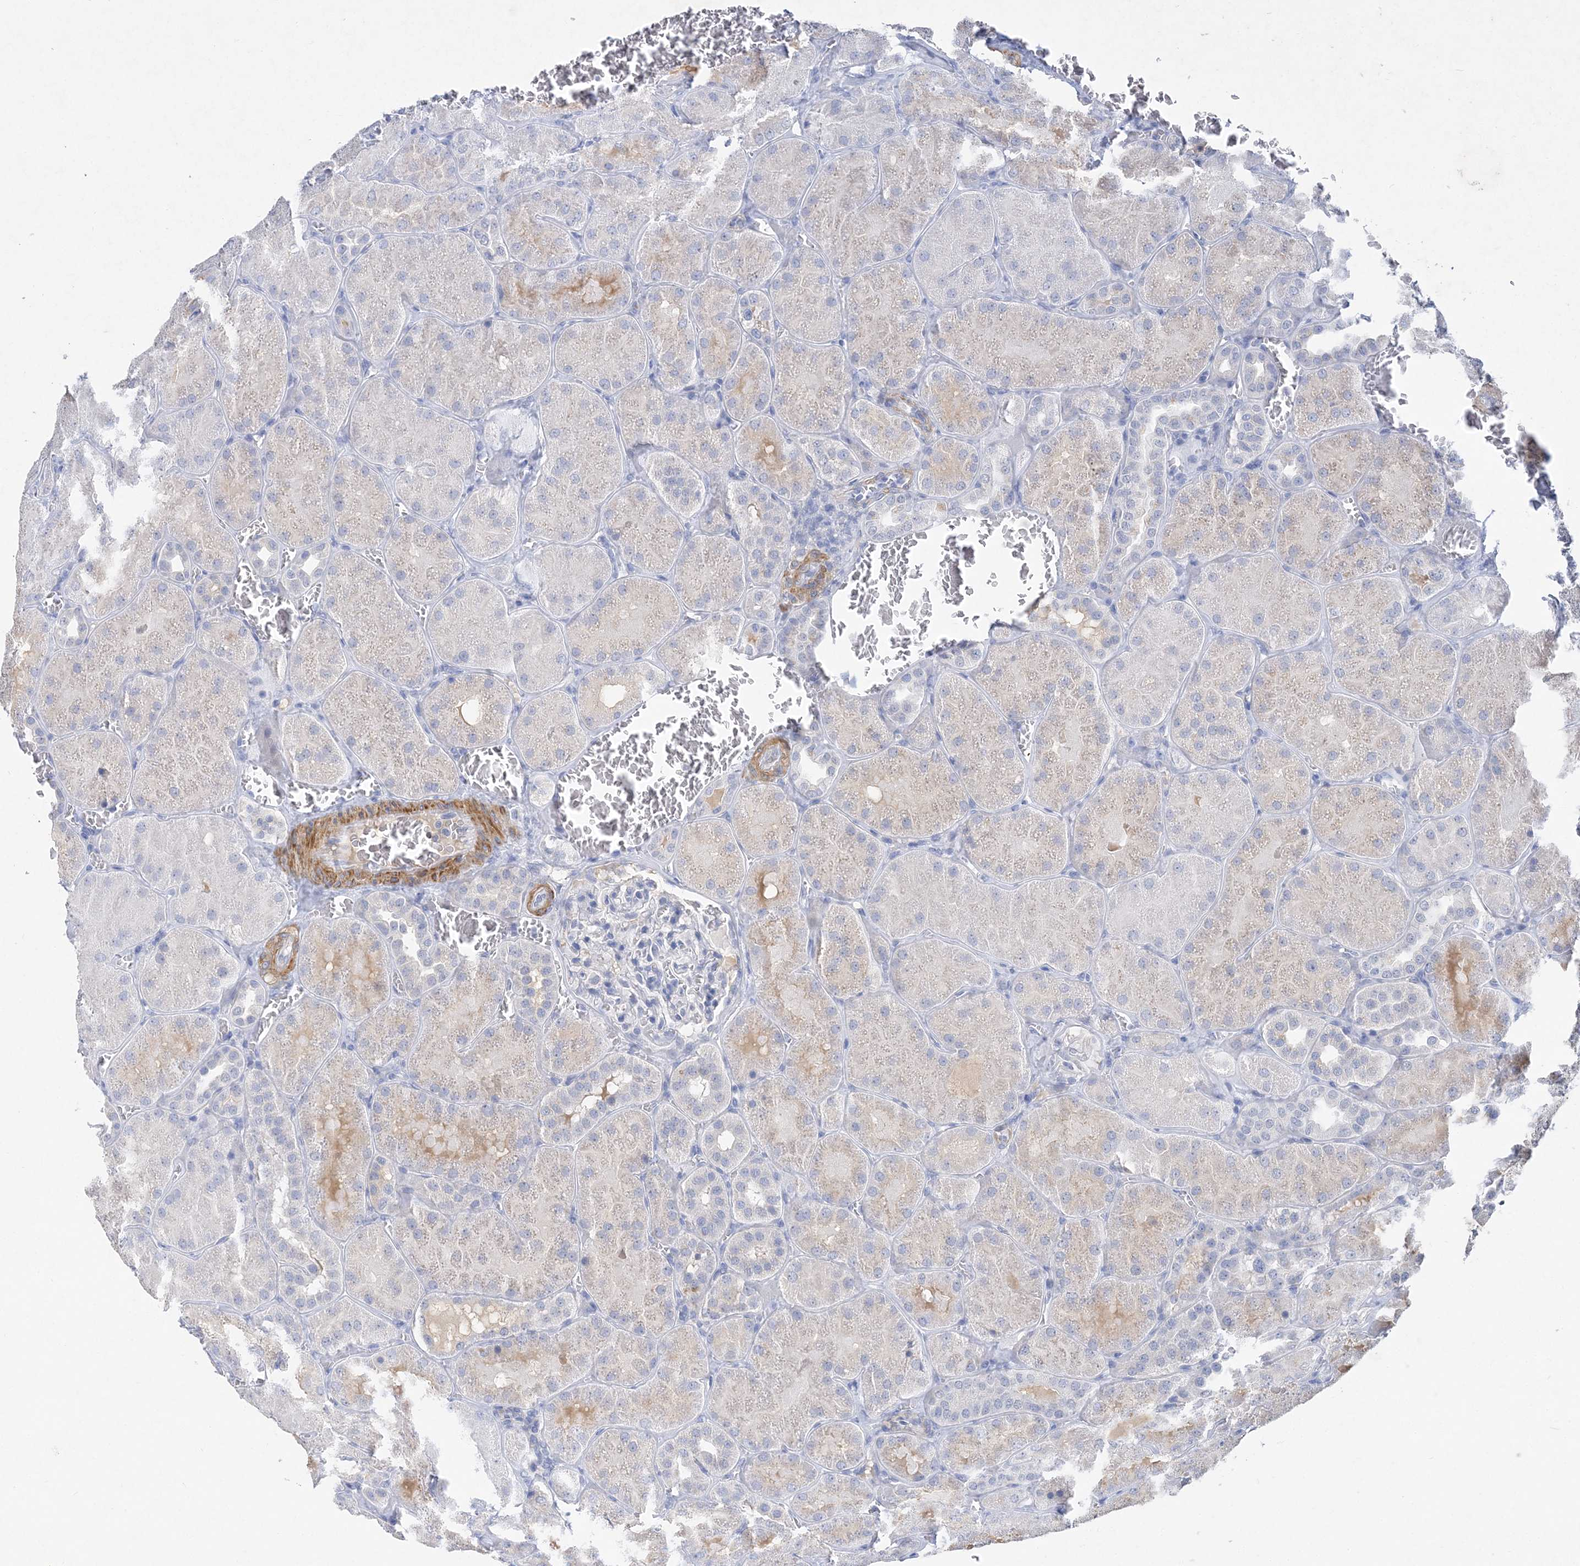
{"staining": {"intensity": "negative", "quantity": "none", "location": "none"}, "tissue": "kidney", "cell_type": "Cells in glomeruli", "image_type": "normal", "snomed": [{"axis": "morphology", "description": "Normal tissue, NOS"}, {"axis": "topography", "description": "Kidney"}], "caption": "Cells in glomeruli show no significant expression in unremarkable kidney. The staining was performed using DAB to visualize the protein expression in brown, while the nuclei were stained in blue with hematoxylin (Magnification: 20x).", "gene": "C11orf58", "patient": {"sex": "male", "age": 28}}